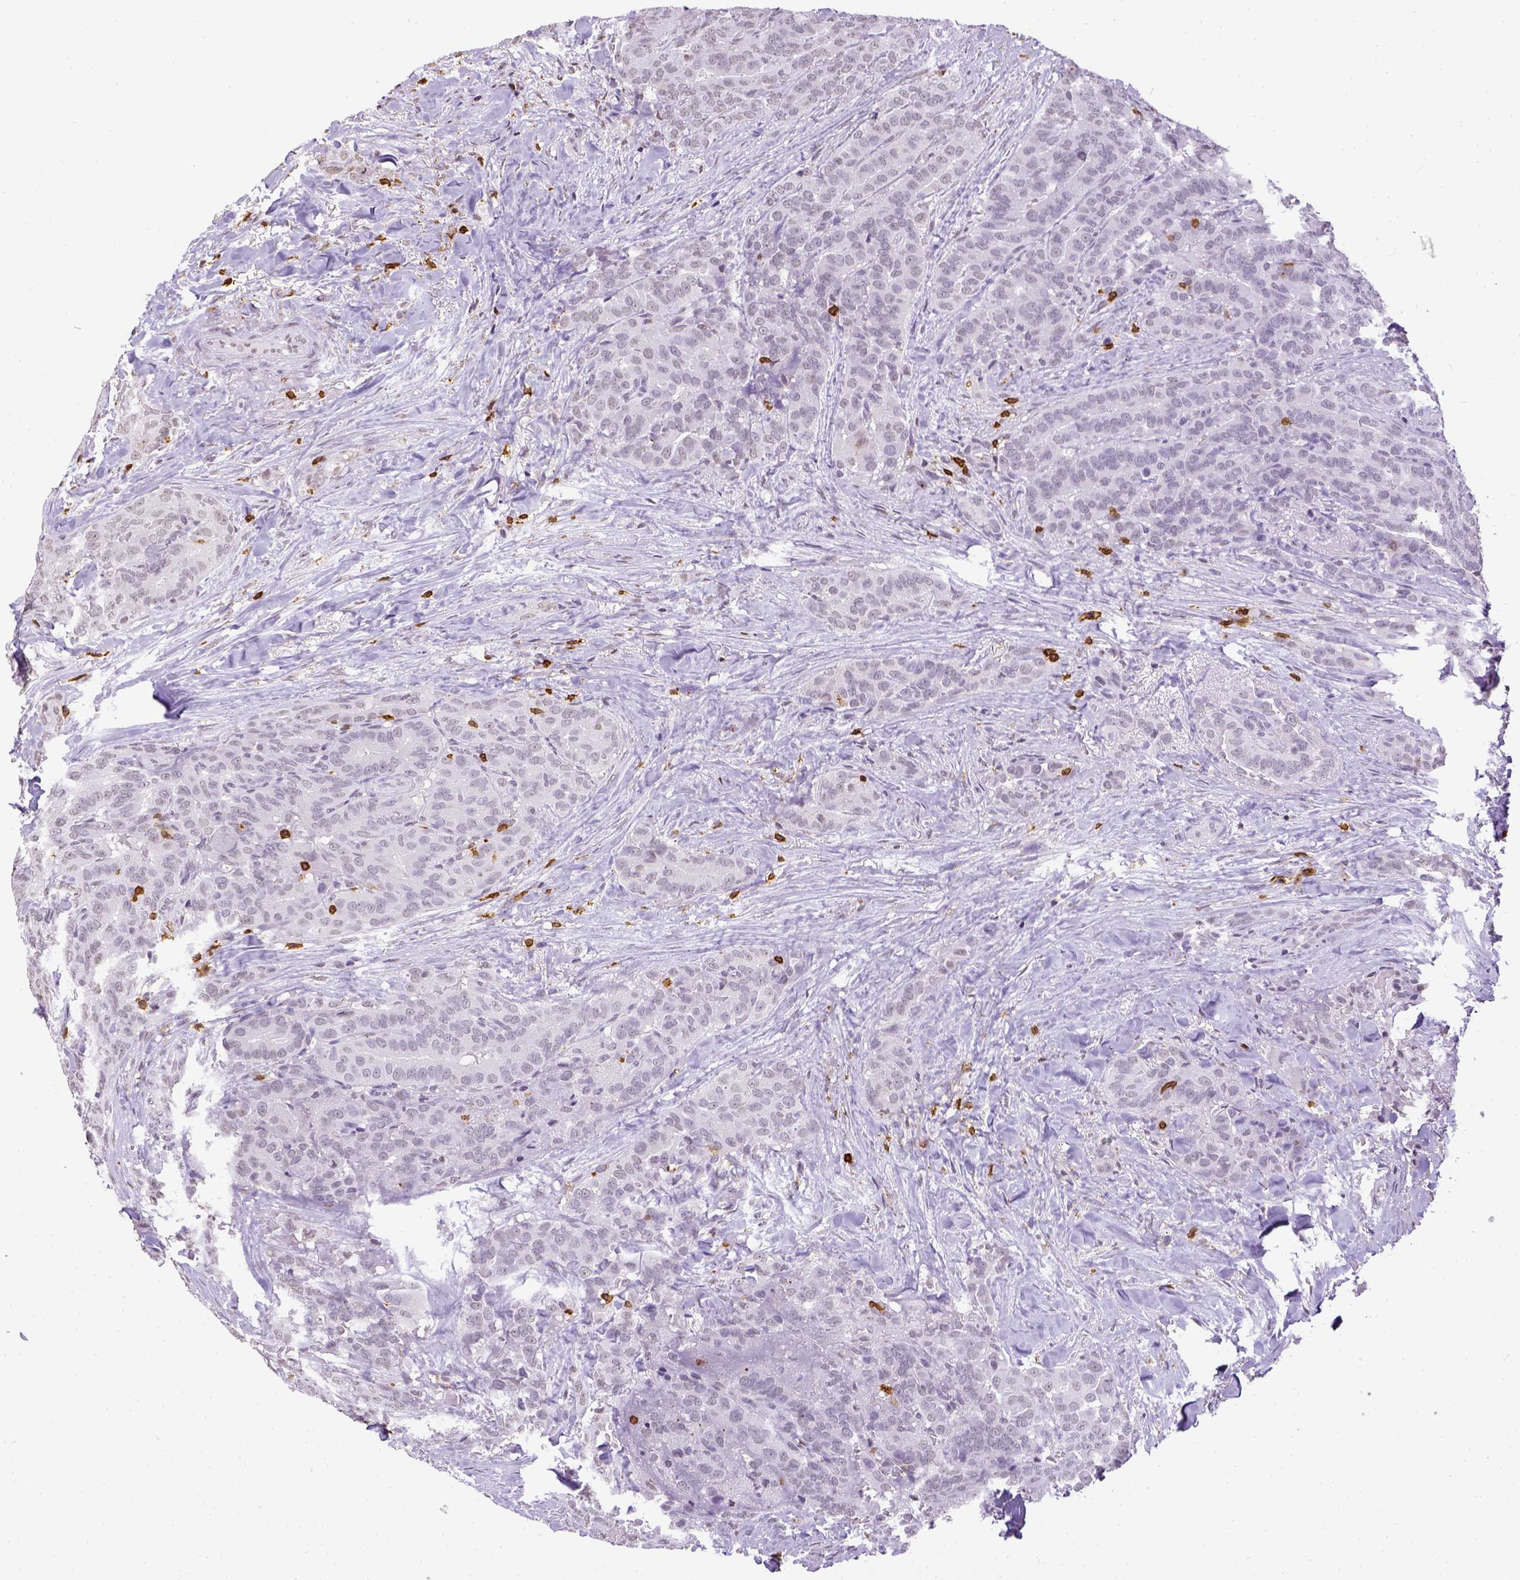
{"staining": {"intensity": "negative", "quantity": "none", "location": "none"}, "tissue": "thyroid cancer", "cell_type": "Tumor cells", "image_type": "cancer", "snomed": [{"axis": "morphology", "description": "Papillary adenocarcinoma, NOS"}, {"axis": "topography", "description": "Thyroid gland"}], "caption": "The micrograph demonstrates no staining of tumor cells in papillary adenocarcinoma (thyroid).", "gene": "CD3E", "patient": {"sex": "male", "age": 61}}